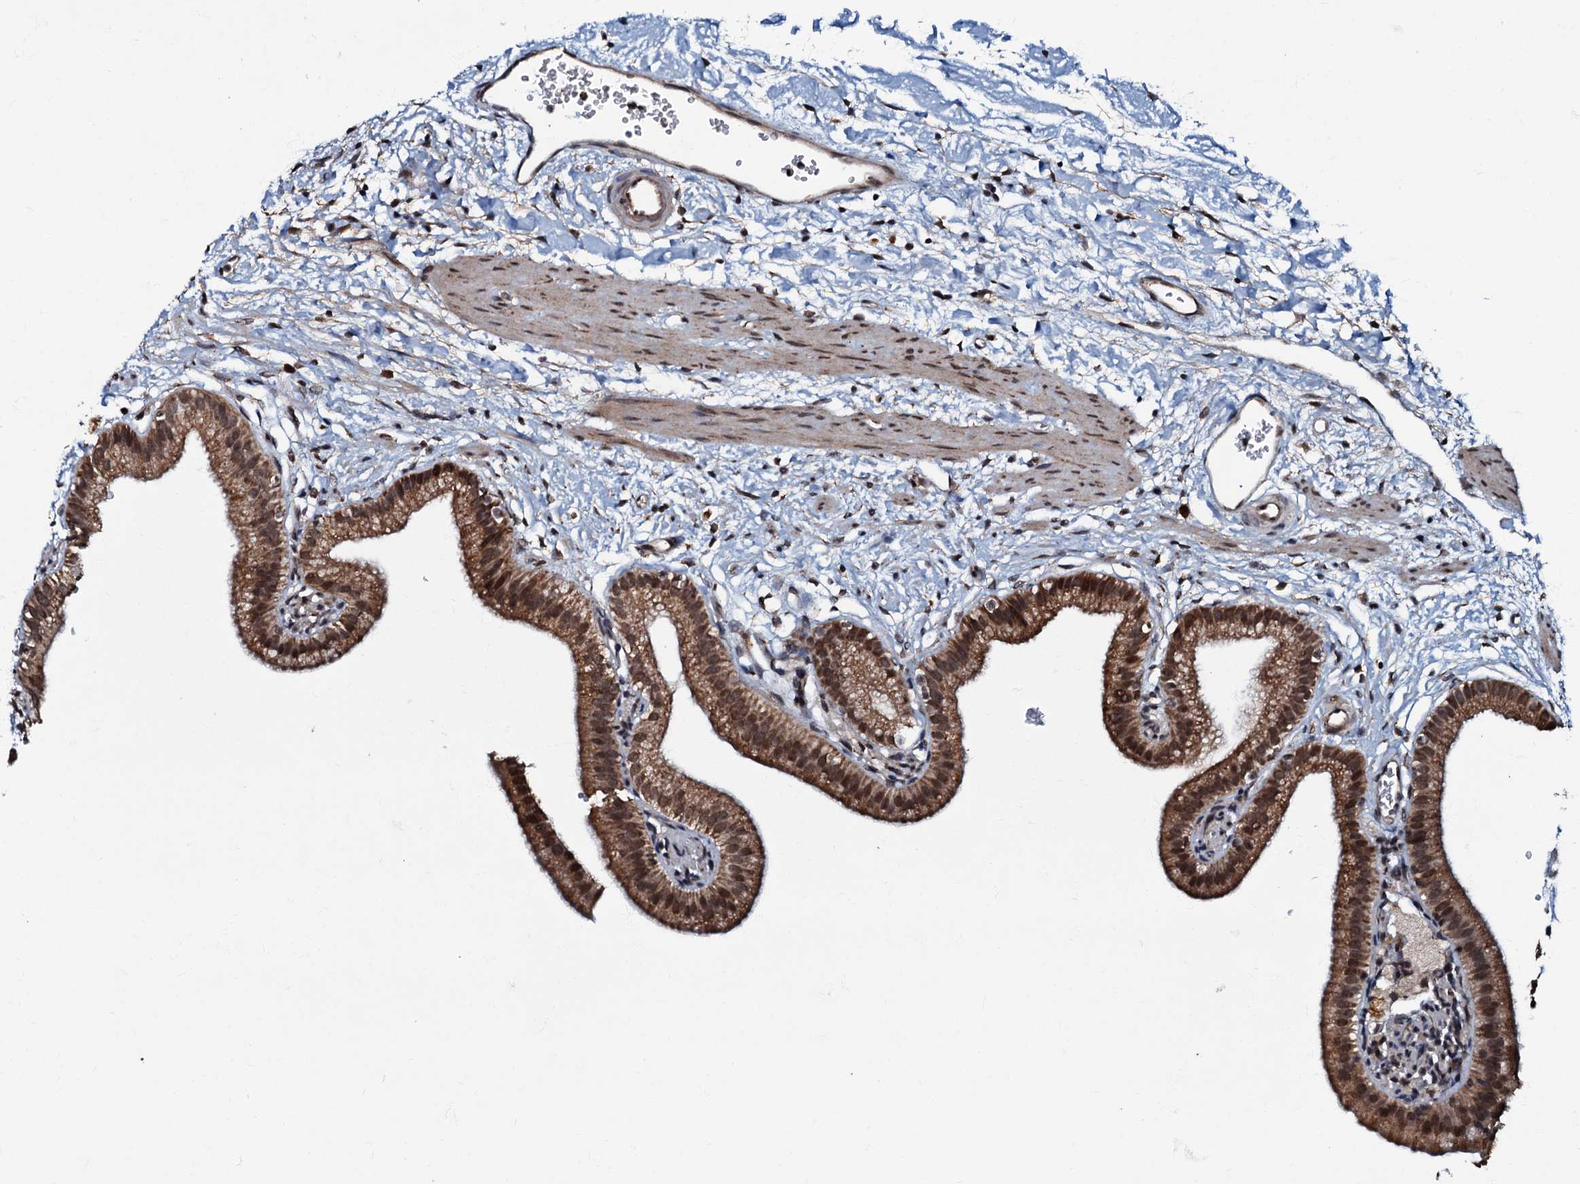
{"staining": {"intensity": "strong", "quantity": ">75%", "location": "cytoplasmic/membranous,nuclear"}, "tissue": "gallbladder", "cell_type": "Glandular cells", "image_type": "normal", "snomed": [{"axis": "morphology", "description": "Normal tissue, NOS"}, {"axis": "topography", "description": "Gallbladder"}], "caption": "Immunohistochemical staining of normal human gallbladder shows >75% levels of strong cytoplasmic/membranous,nuclear protein expression in approximately >75% of glandular cells.", "gene": "C18orf32", "patient": {"sex": "male", "age": 55}}